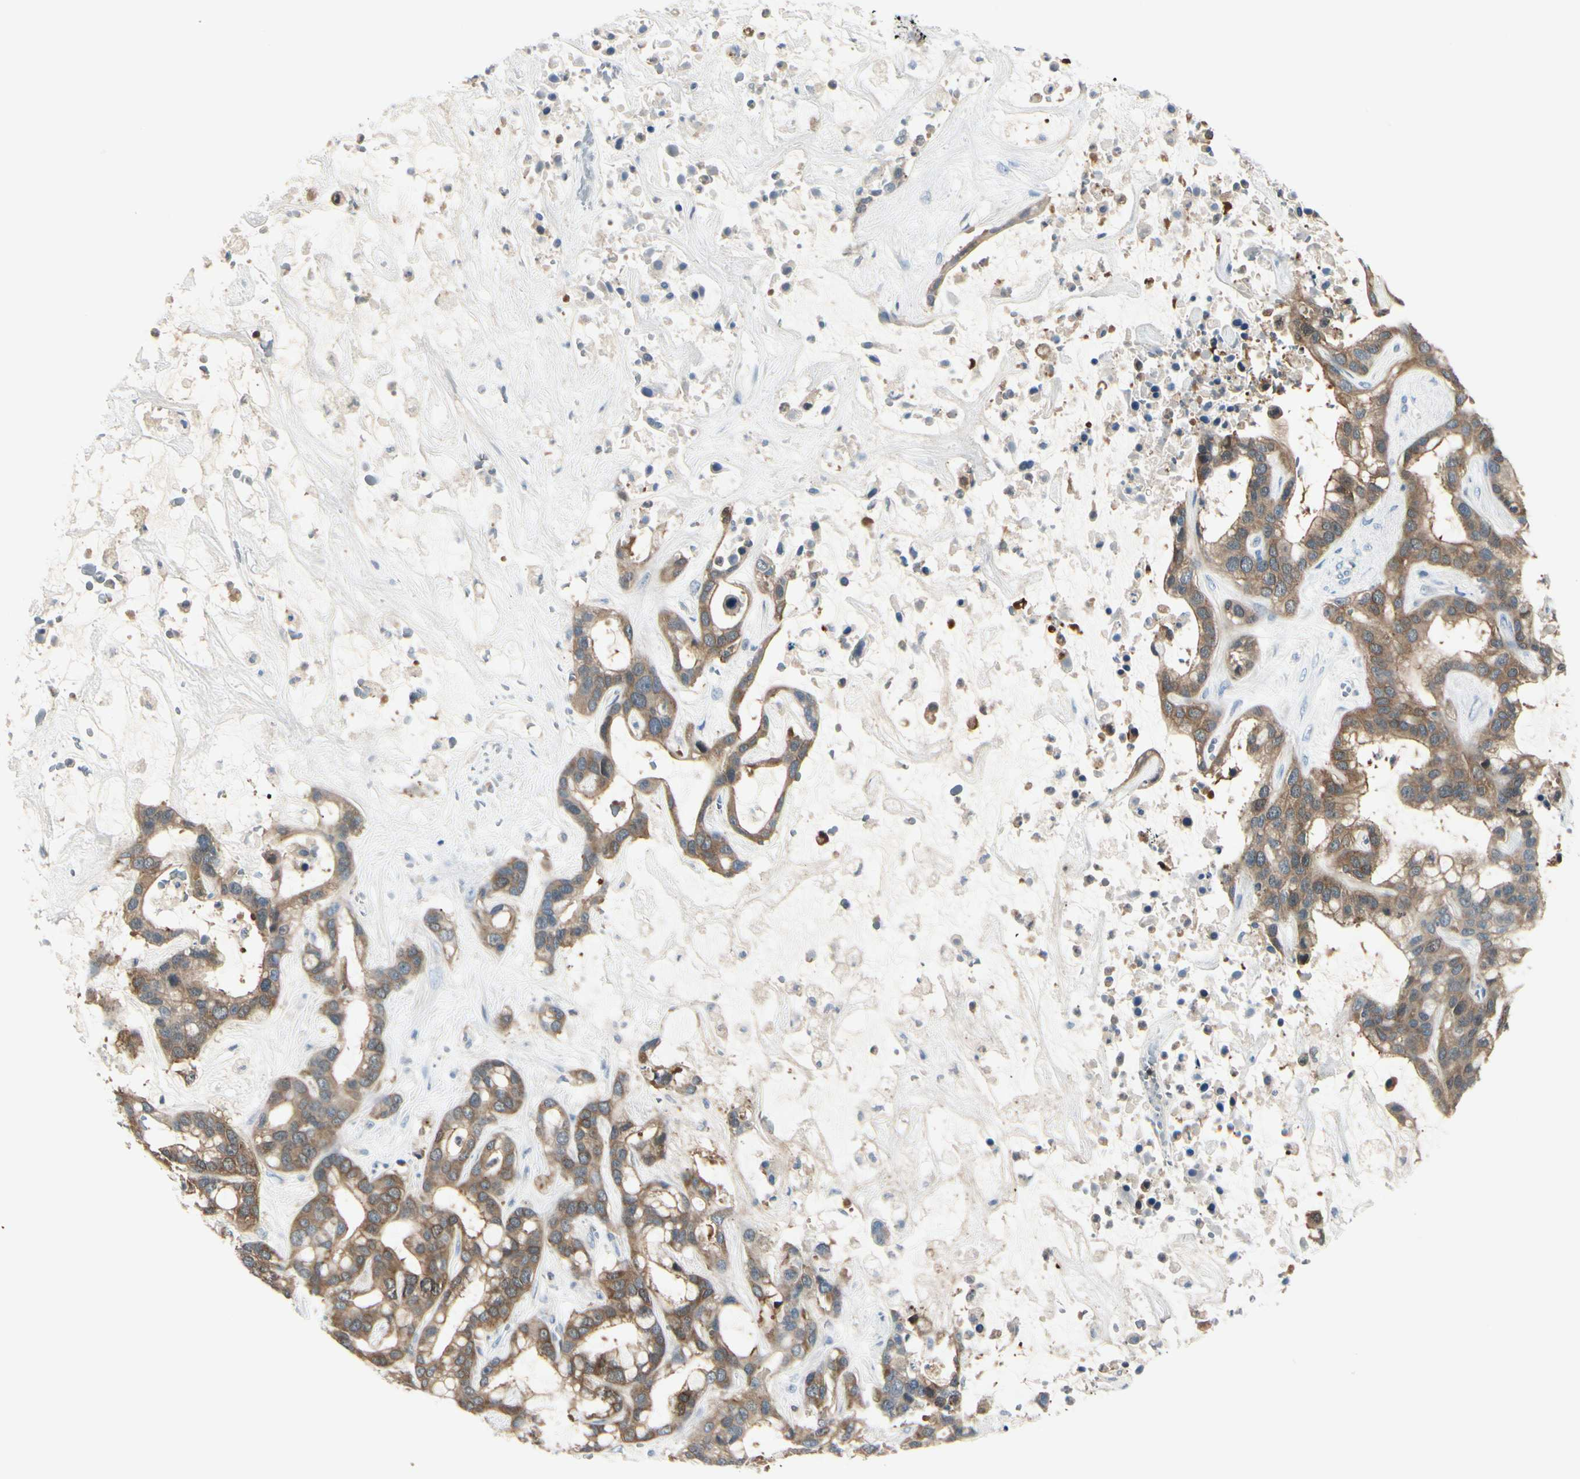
{"staining": {"intensity": "moderate", "quantity": ">75%", "location": "cytoplasmic/membranous"}, "tissue": "liver cancer", "cell_type": "Tumor cells", "image_type": "cancer", "snomed": [{"axis": "morphology", "description": "Cholangiocarcinoma"}, {"axis": "topography", "description": "Liver"}], "caption": "The micrograph exhibits staining of liver cholangiocarcinoma, revealing moderate cytoplasmic/membranous protein positivity (brown color) within tumor cells. The protein of interest is stained brown, and the nuclei are stained in blue (DAB (3,3'-diaminobenzidine) IHC with brightfield microscopy, high magnification).", "gene": "SLC9A3R1", "patient": {"sex": "female", "age": 65}}